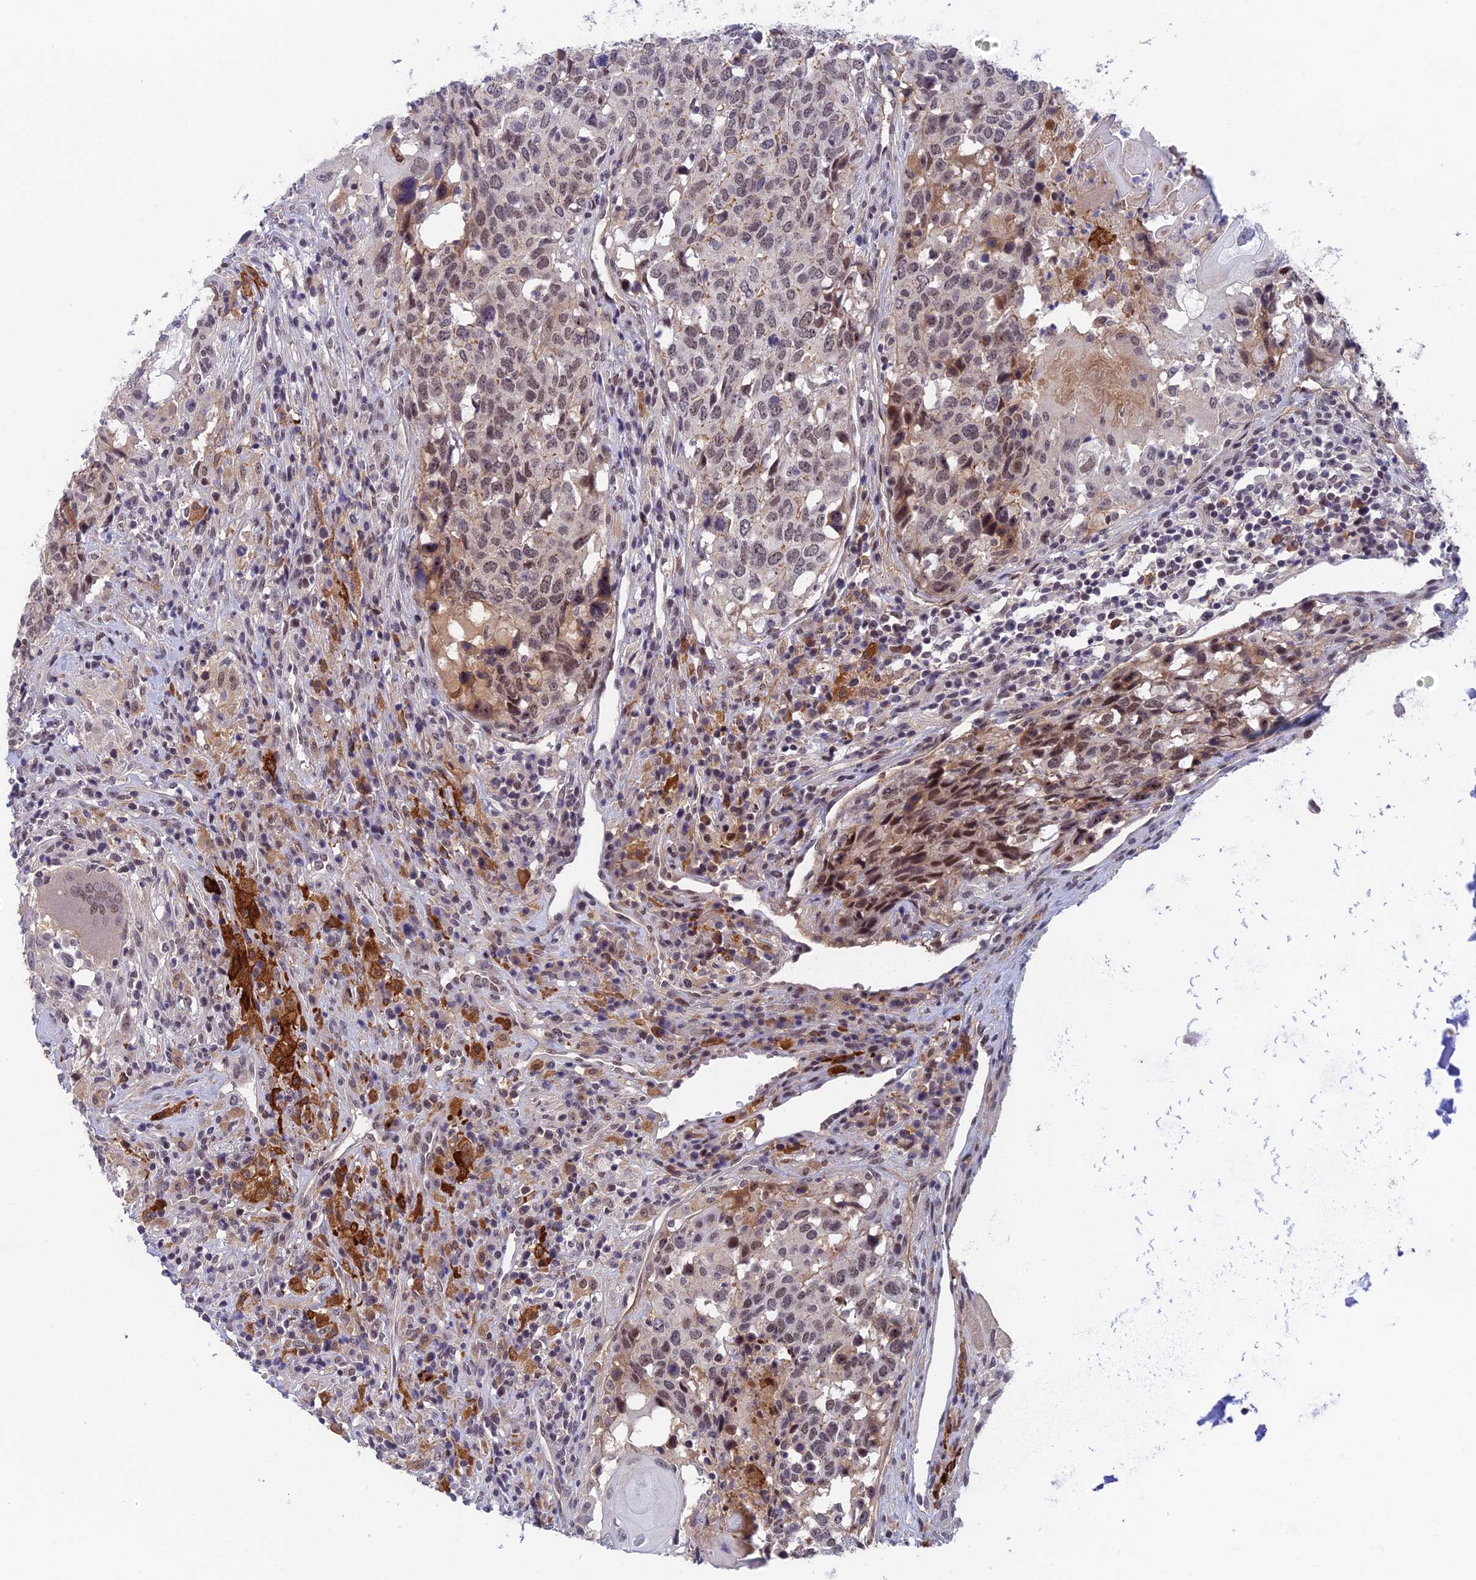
{"staining": {"intensity": "moderate", "quantity": "<25%", "location": "cytoplasmic/membranous,nuclear"}, "tissue": "head and neck cancer", "cell_type": "Tumor cells", "image_type": "cancer", "snomed": [{"axis": "morphology", "description": "Squamous cell carcinoma, NOS"}, {"axis": "topography", "description": "Head-Neck"}], "caption": "Protein expression analysis of human head and neck cancer (squamous cell carcinoma) reveals moderate cytoplasmic/membranous and nuclear staining in approximately <25% of tumor cells.", "gene": "NSMCE1", "patient": {"sex": "male", "age": 66}}